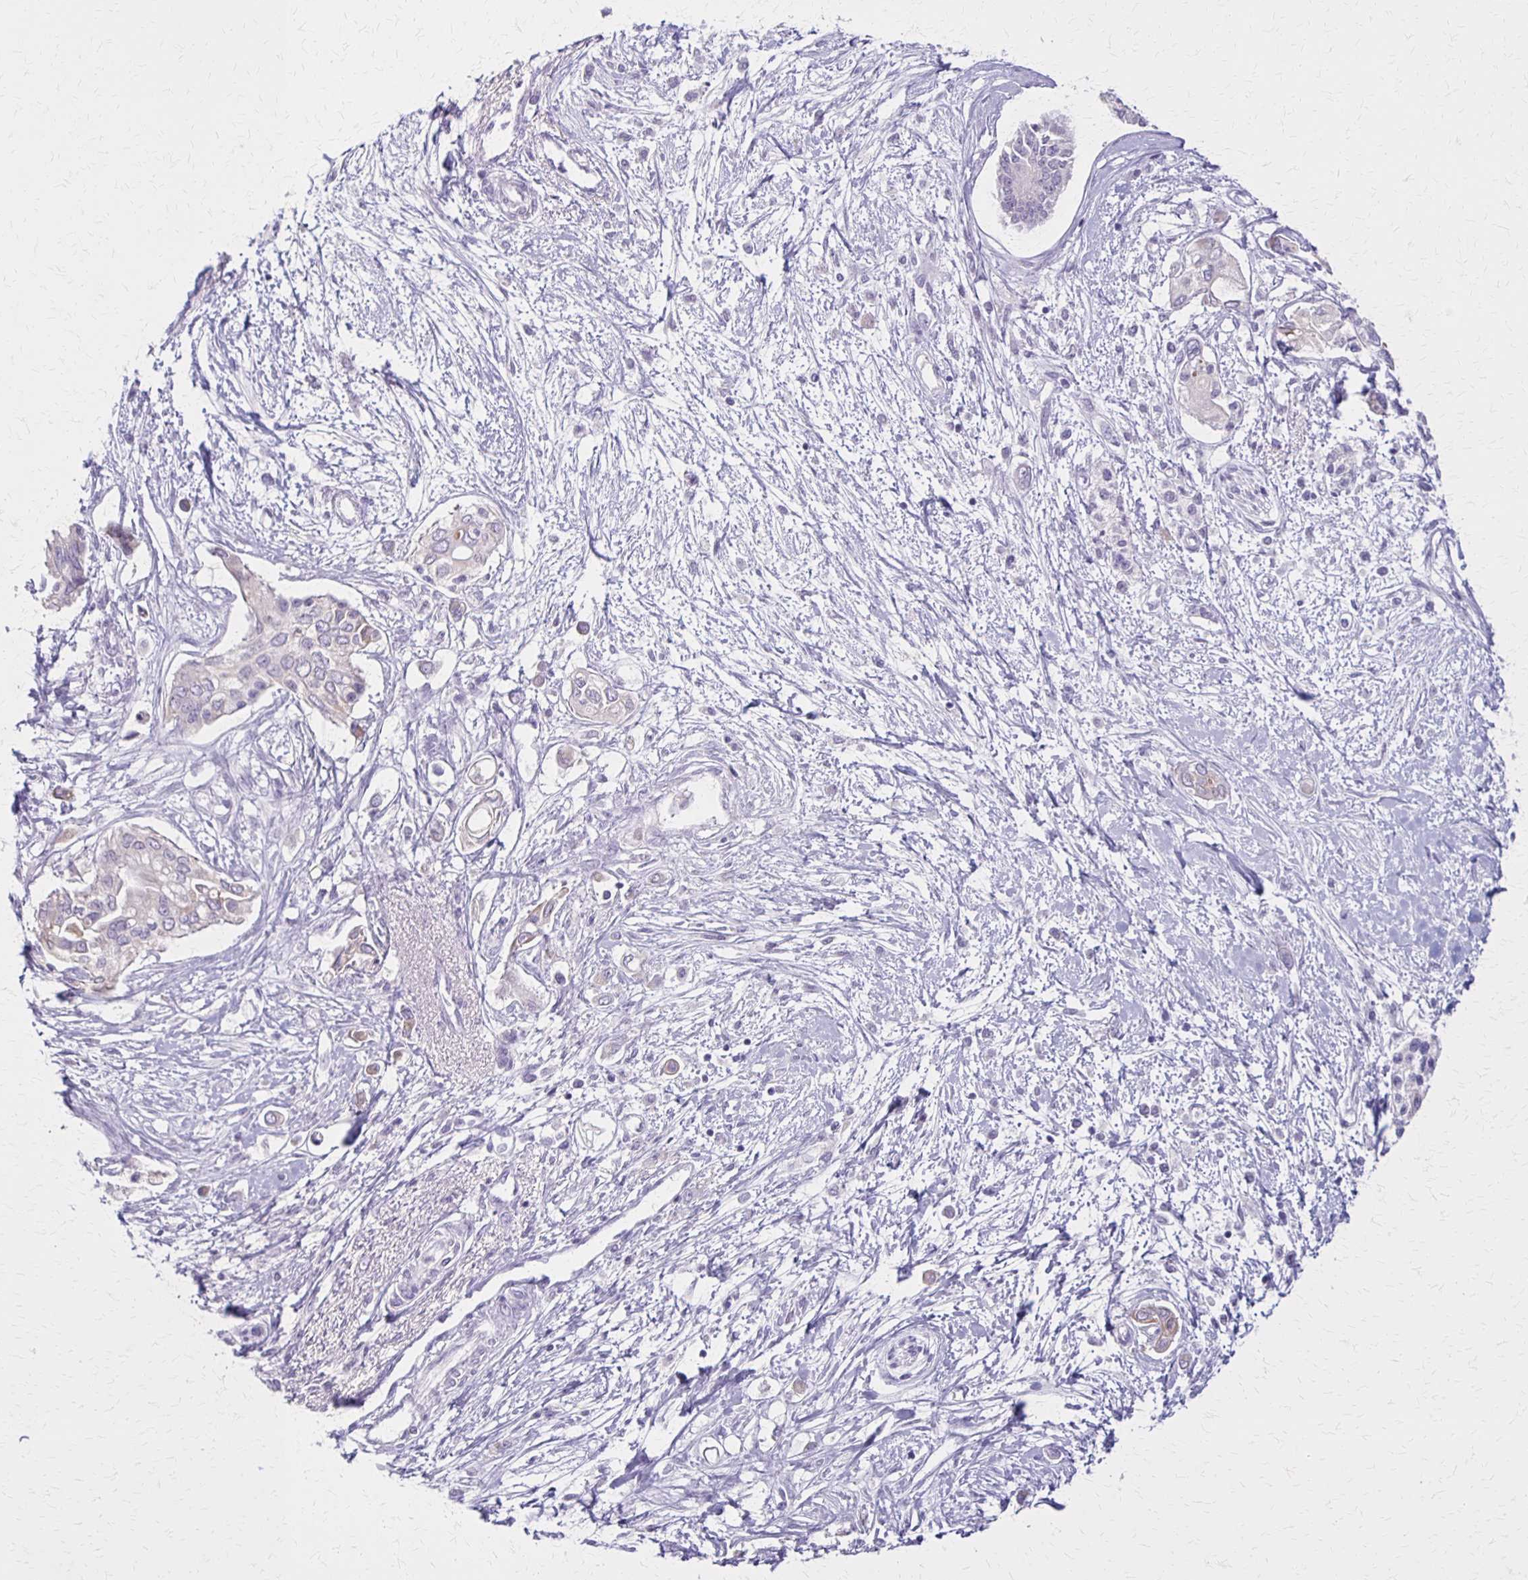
{"staining": {"intensity": "negative", "quantity": "none", "location": "none"}, "tissue": "pancreatic cancer", "cell_type": "Tumor cells", "image_type": "cancer", "snomed": [{"axis": "morphology", "description": "Adenocarcinoma, NOS"}, {"axis": "topography", "description": "Pancreas"}], "caption": "Tumor cells are negative for brown protein staining in pancreatic adenocarcinoma.", "gene": "SLC35E2B", "patient": {"sex": "female", "age": 77}}